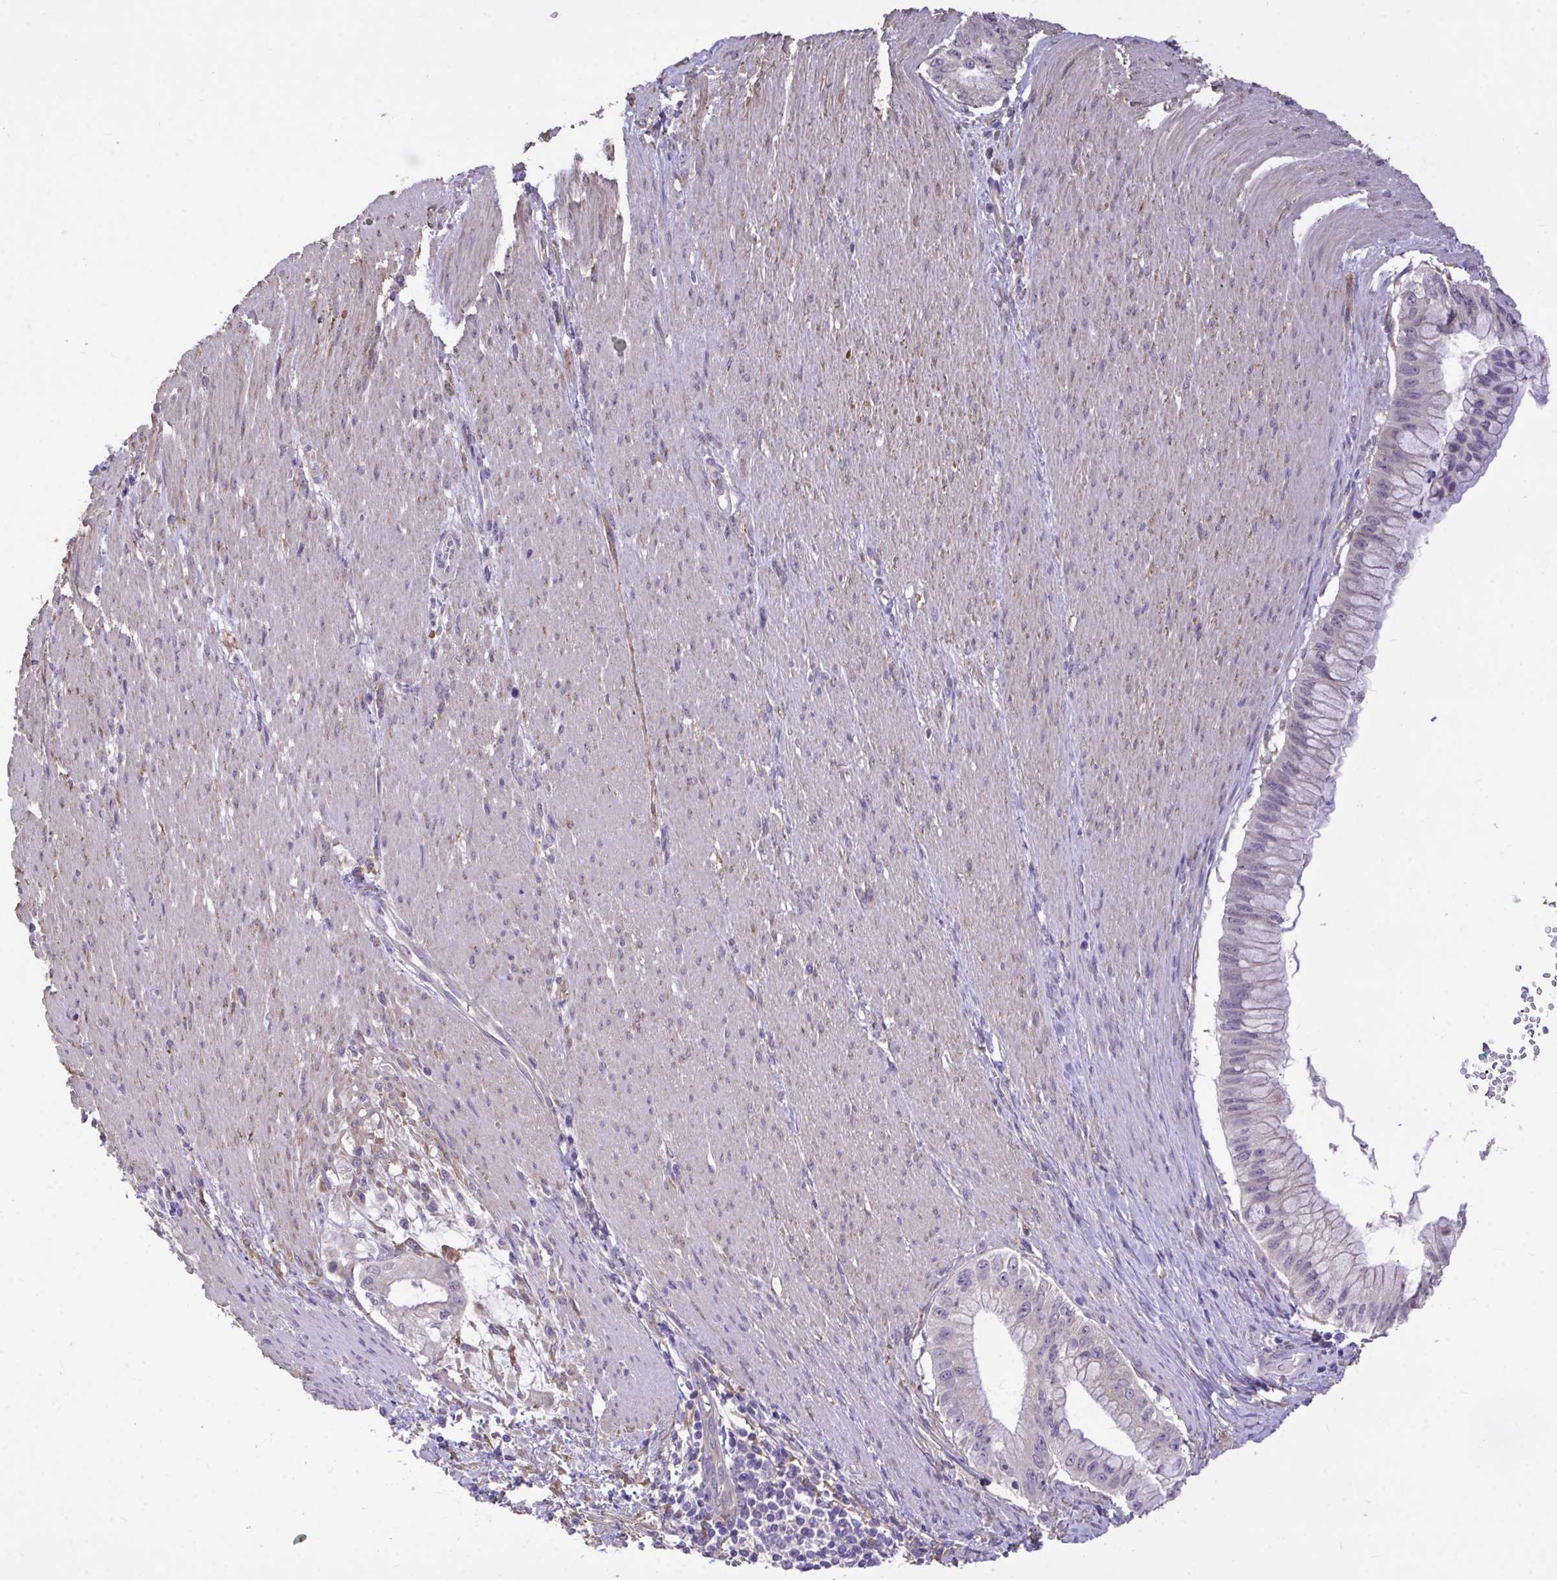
{"staining": {"intensity": "negative", "quantity": "none", "location": "none"}, "tissue": "pancreatic cancer", "cell_type": "Tumor cells", "image_type": "cancer", "snomed": [{"axis": "morphology", "description": "Adenocarcinoma, NOS"}, {"axis": "topography", "description": "Pancreas"}], "caption": "An IHC micrograph of pancreatic cancer is shown. There is no staining in tumor cells of pancreatic cancer.", "gene": "MPC2", "patient": {"sex": "male", "age": 48}}